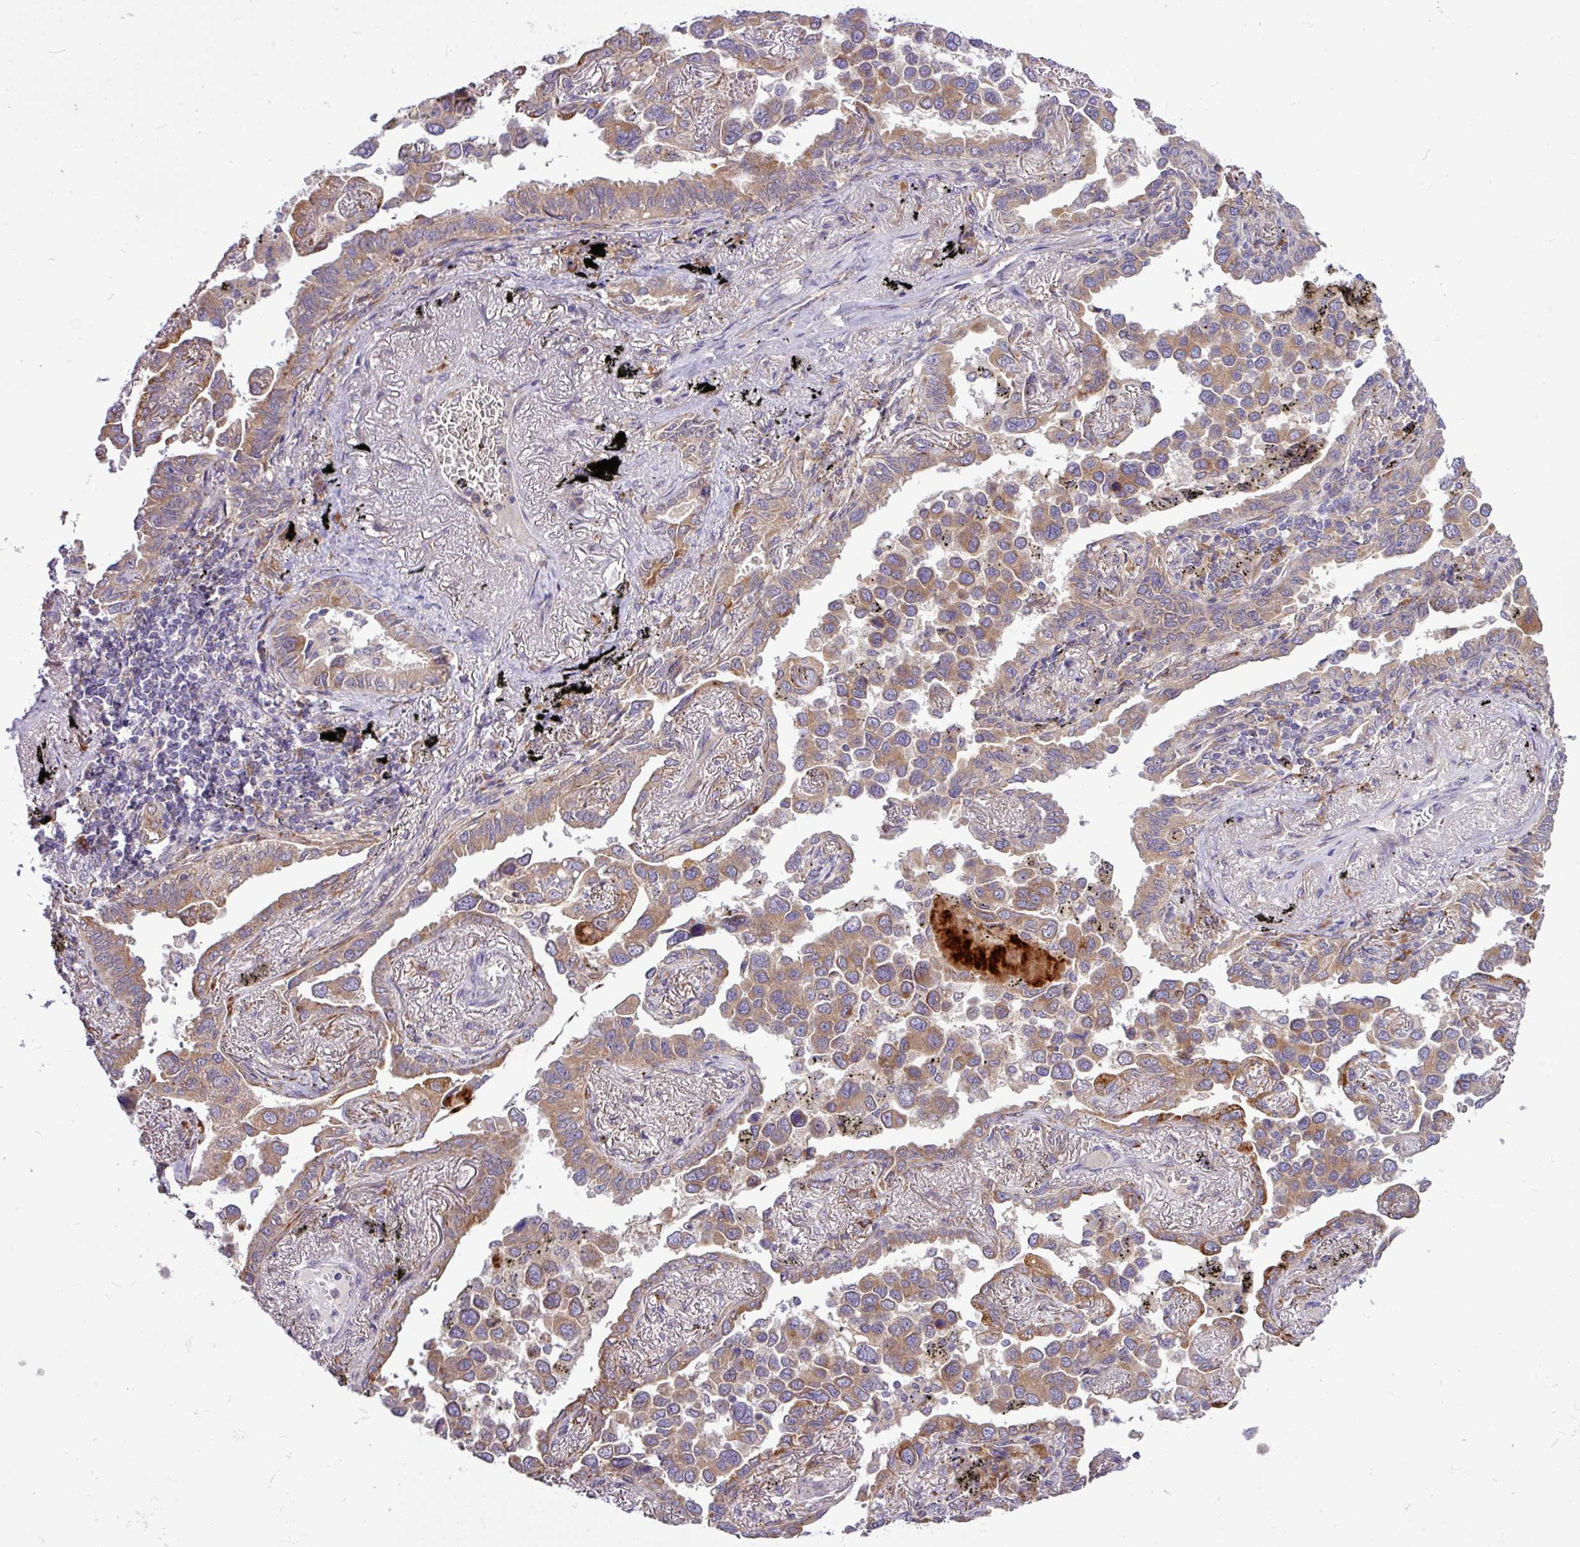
{"staining": {"intensity": "moderate", "quantity": ">75%", "location": "cytoplasmic/membranous"}, "tissue": "lung cancer", "cell_type": "Tumor cells", "image_type": "cancer", "snomed": [{"axis": "morphology", "description": "Adenocarcinoma, NOS"}, {"axis": "topography", "description": "Lung"}], "caption": "Immunohistochemistry (IHC) of human lung cancer (adenocarcinoma) shows medium levels of moderate cytoplasmic/membranous positivity in about >75% of tumor cells.", "gene": "TM2D2", "patient": {"sex": "male", "age": 67}}